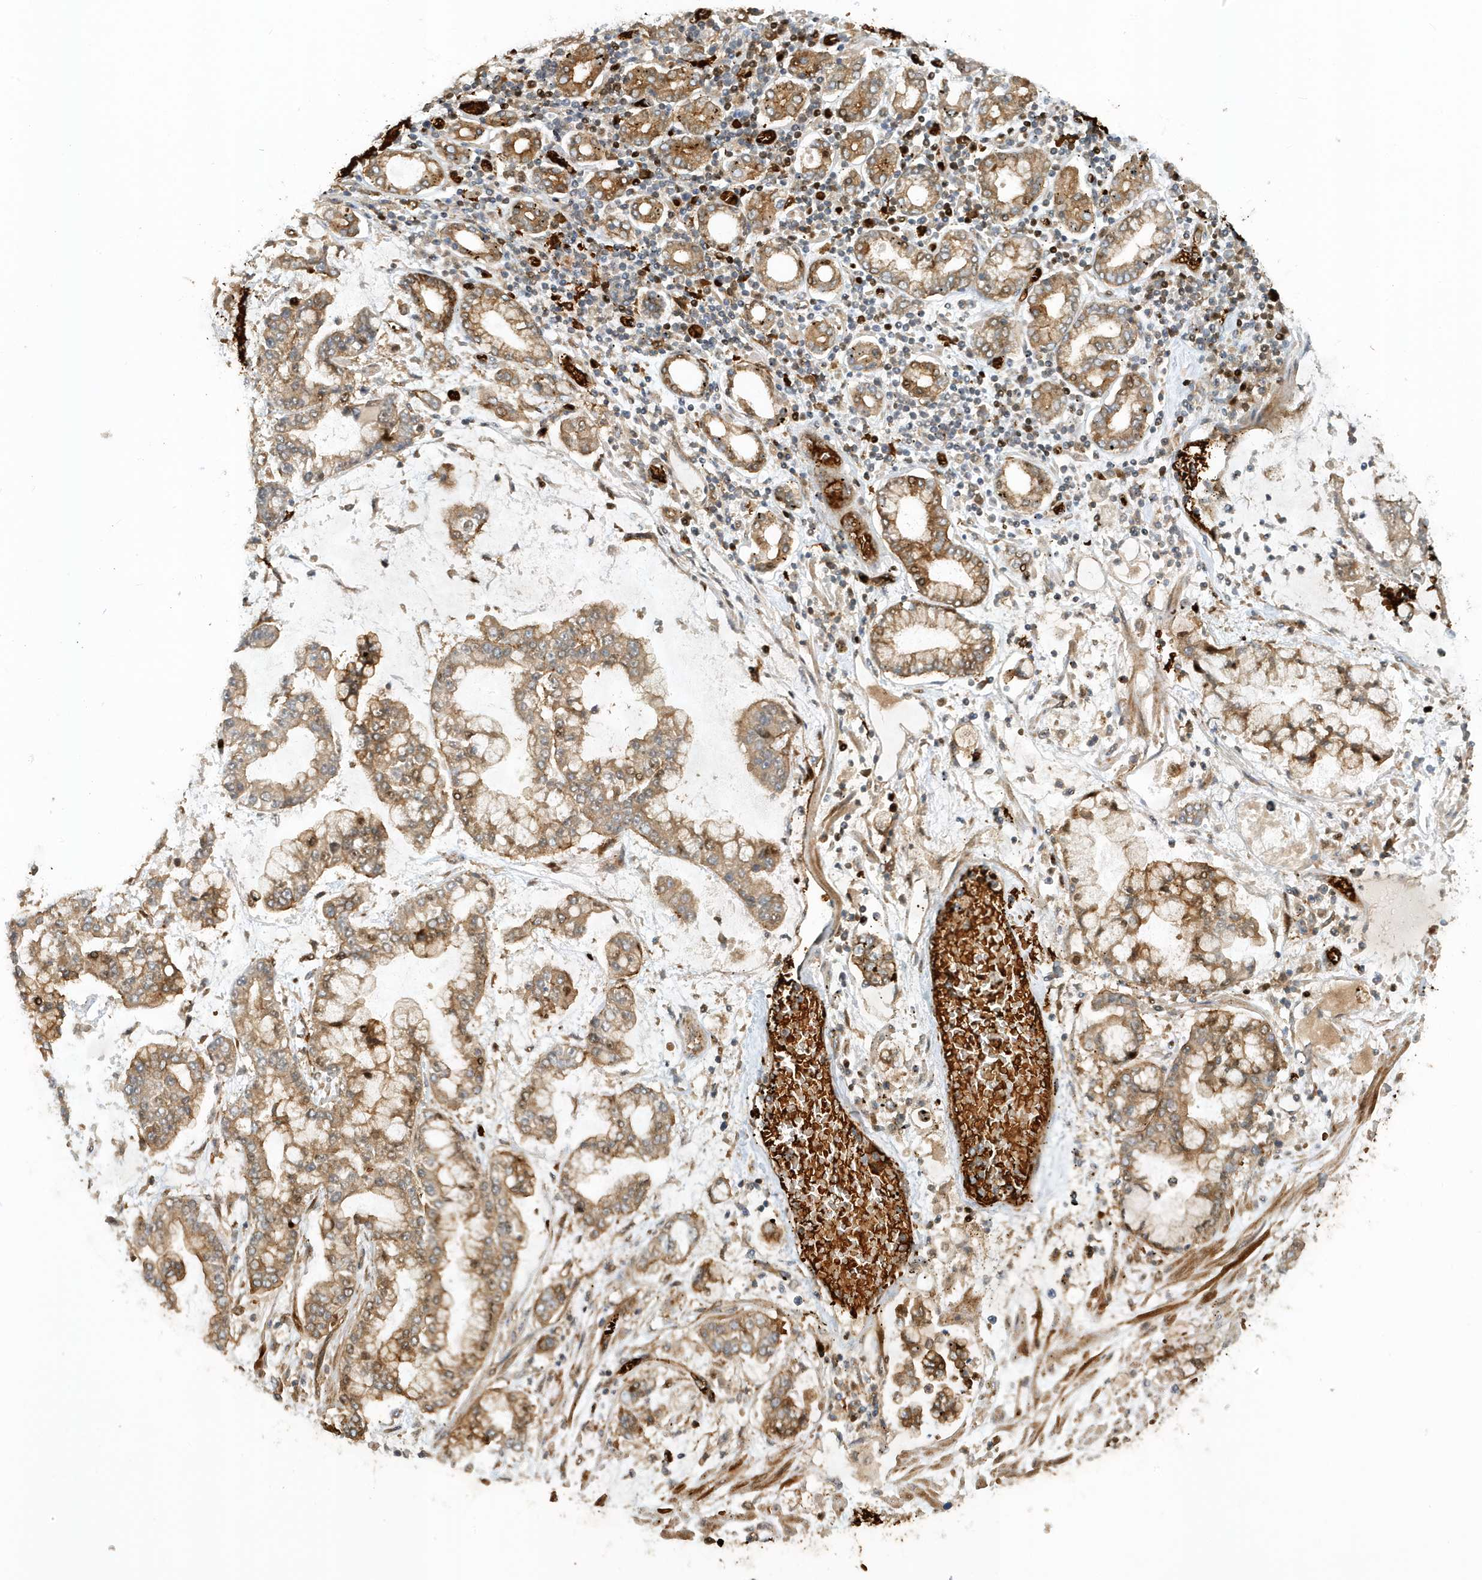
{"staining": {"intensity": "moderate", "quantity": ">75%", "location": "cytoplasmic/membranous"}, "tissue": "stomach cancer", "cell_type": "Tumor cells", "image_type": "cancer", "snomed": [{"axis": "morphology", "description": "Normal tissue, NOS"}, {"axis": "morphology", "description": "Adenocarcinoma, NOS"}, {"axis": "topography", "description": "Stomach, upper"}, {"axis": "topography", "description": "Stomach"}], "caption": "Stomach cancer stained for a protein exhibits moderate cytoplasmic/membranous positivity in tumor cells.", "gene": "FYCO1", "patient": {"sex": "male", "age": 76}}